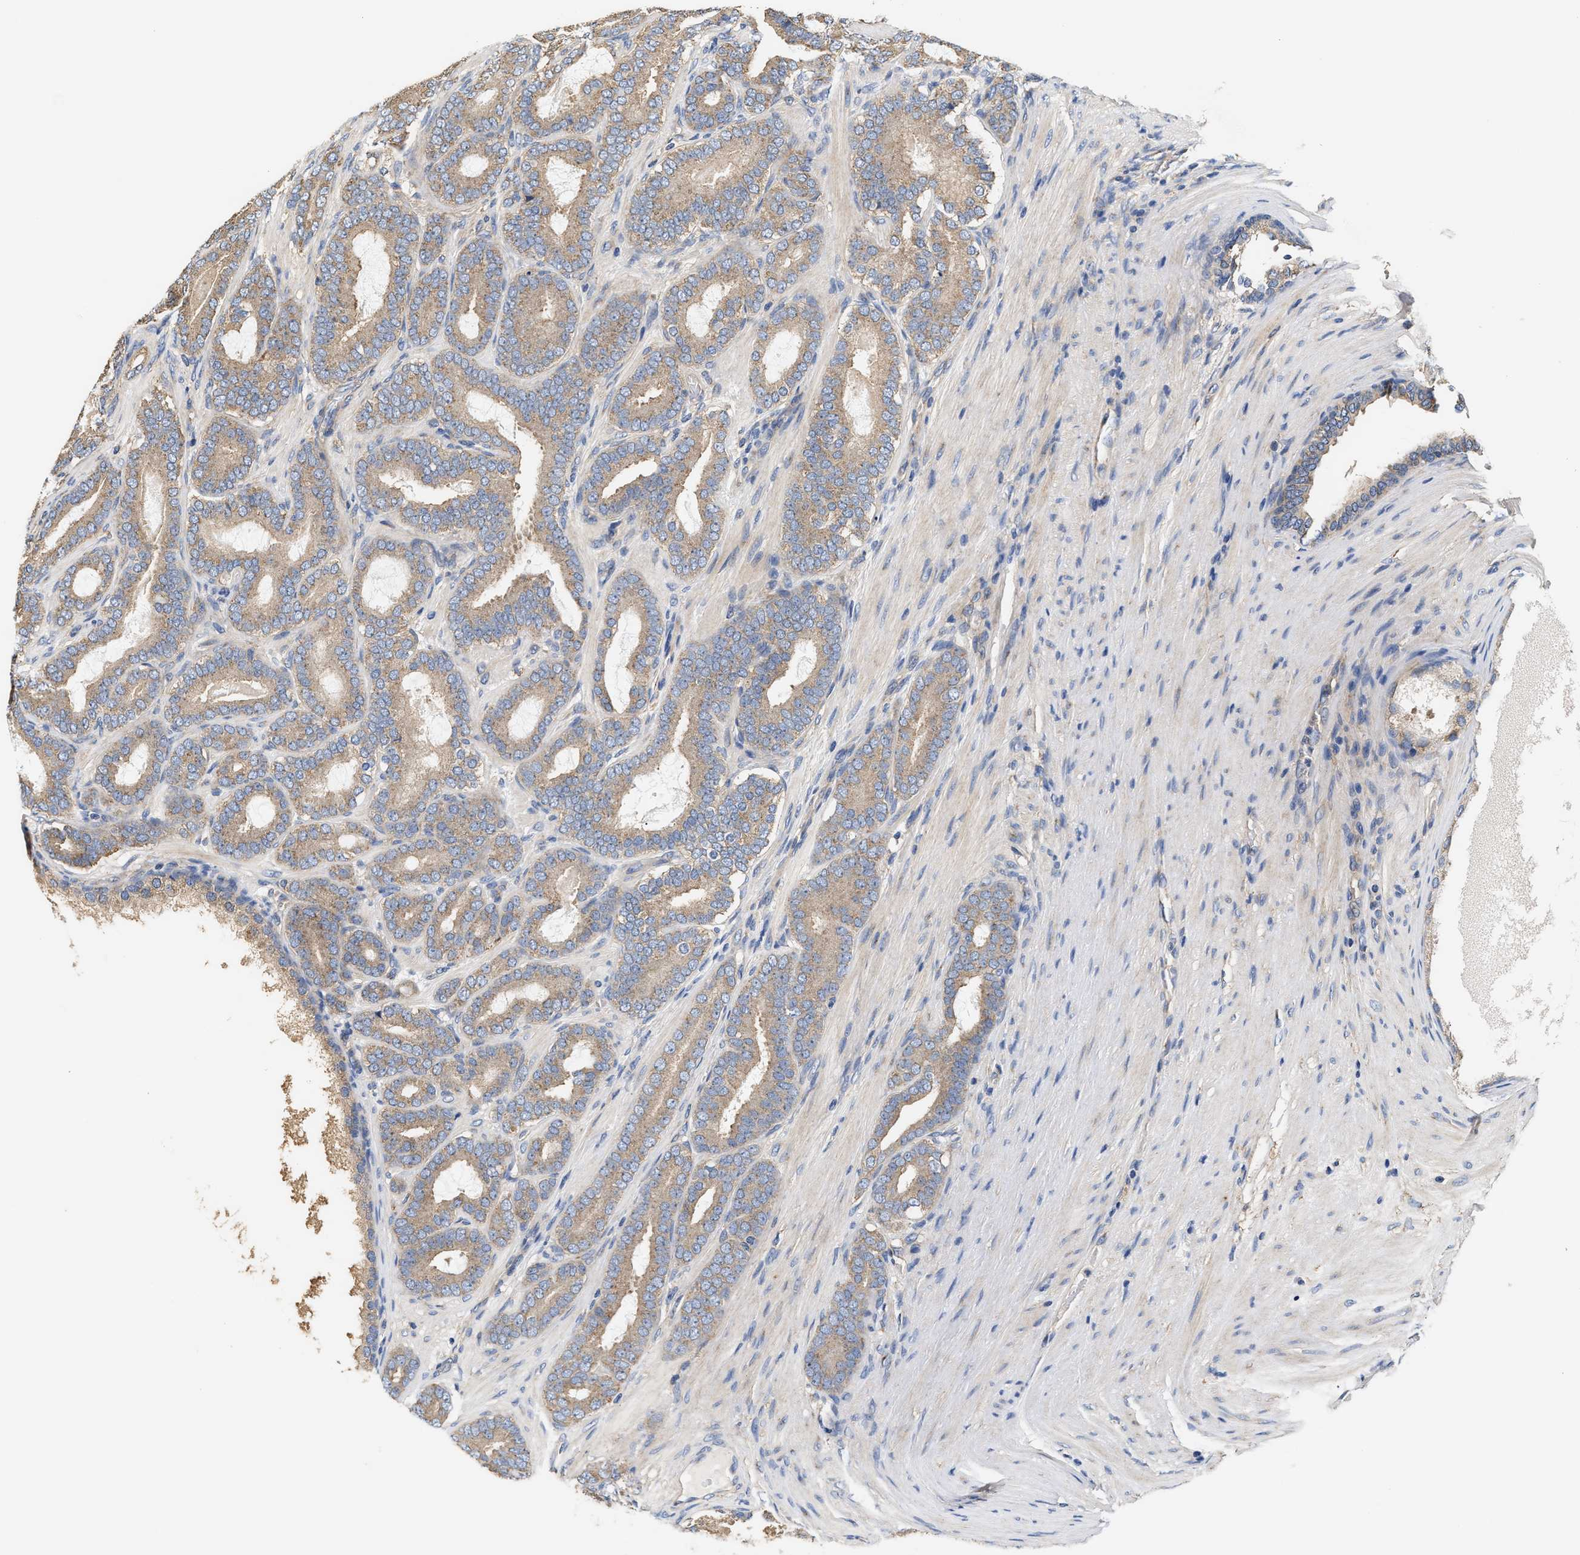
{"staining": {"intensity": "weak", "quantity": ">75%", "location": "cytoplasmic/membranous"}, "tissue": "prostate cancer", "cell_type": "Tumor cells", "image_type": "cancer", "snomed": [{"axis": "morphology", "description": "Adenocarcinoma, High grade"}, {"axis": "topography", "description": "Prostate"}], "caption": "The micrograph reveals a brown stain indicating the presence of a protein in the cytoplasmic/membranous of tumor cells in prostate high-grade adenocarcinoma.", "gene": "KLB", "patient": {"sex": "male", "age": 60}}